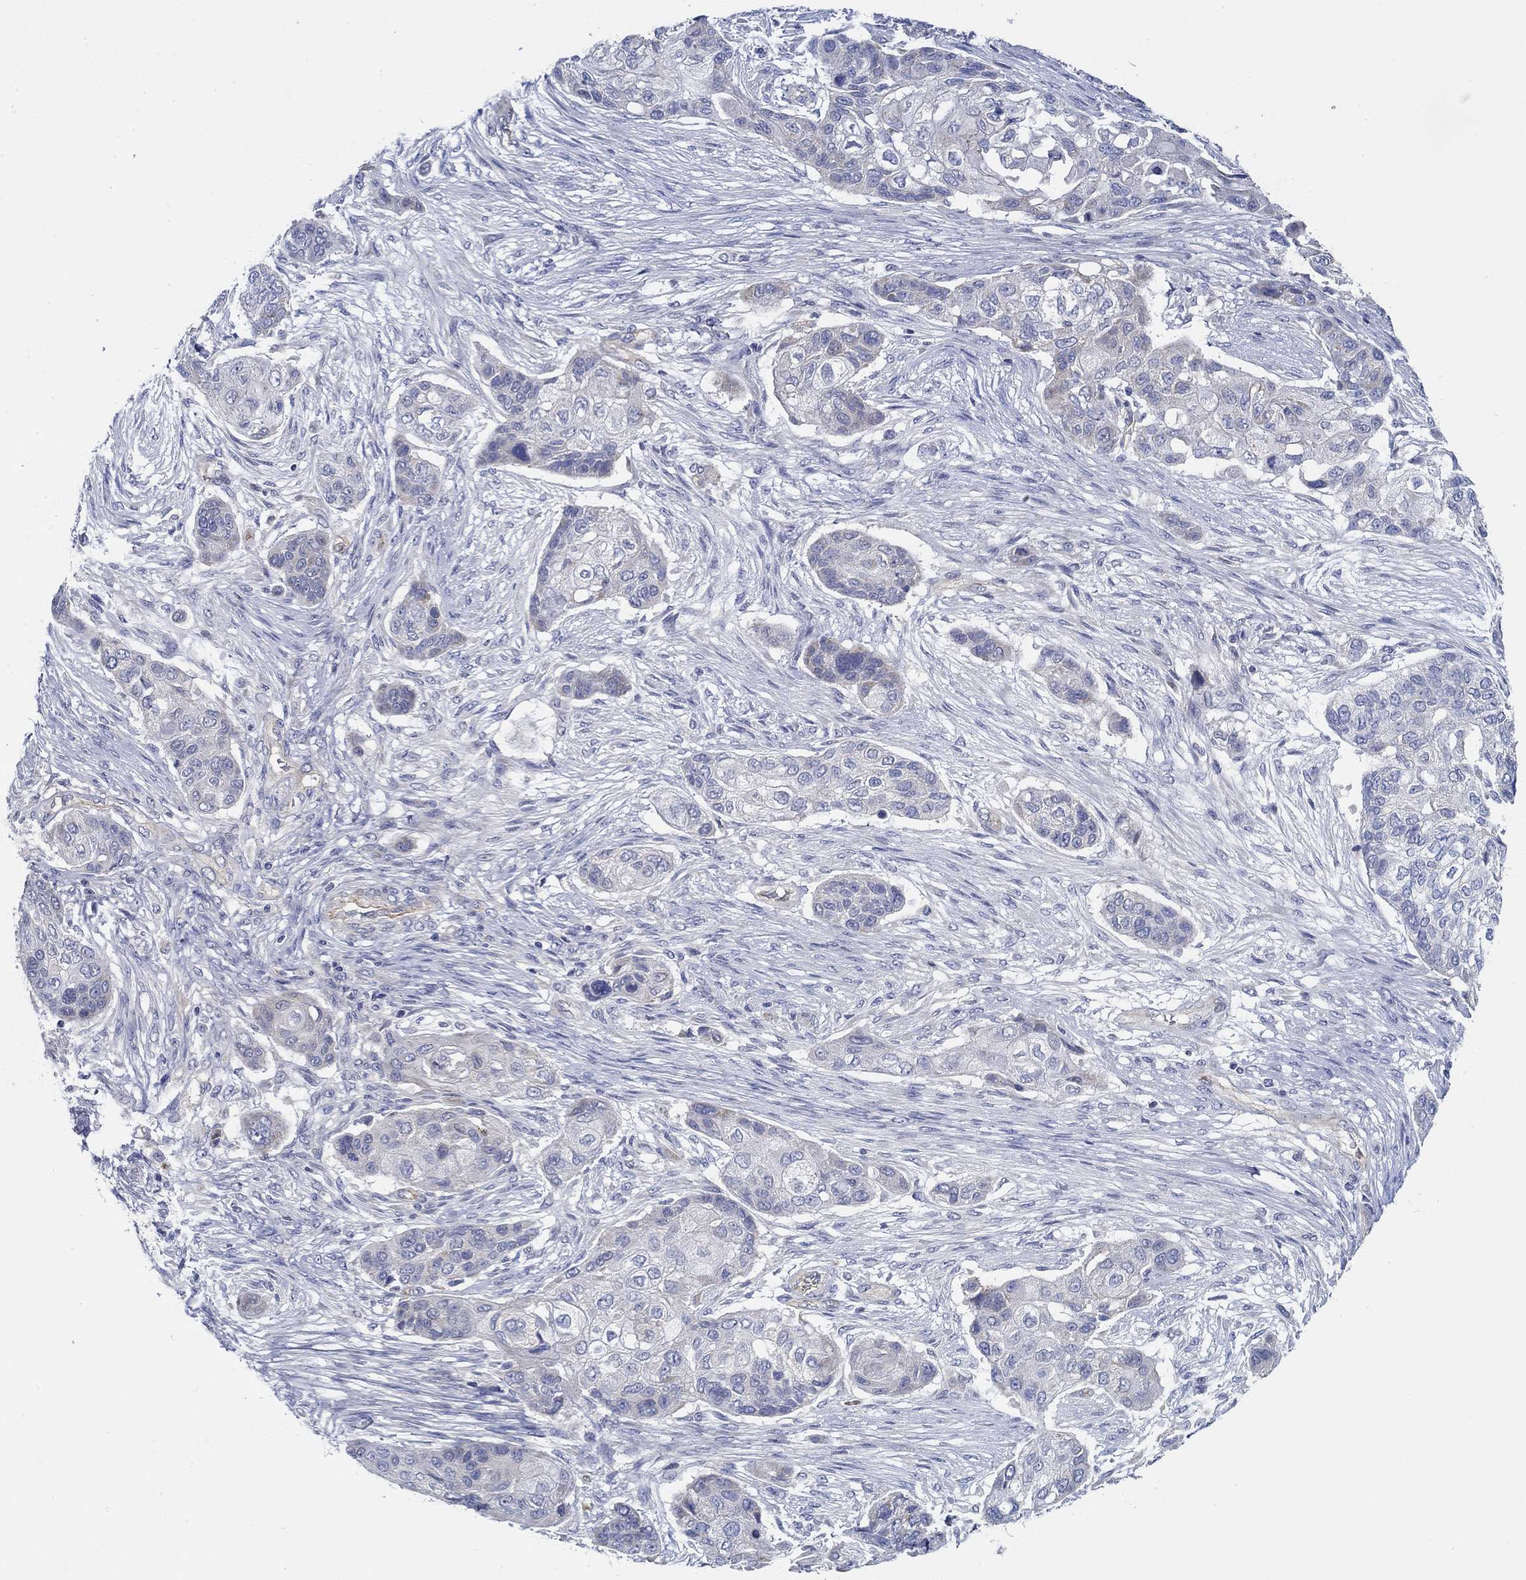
{"staining": {"intensity": "negative", "quantity": "none", "location": "none"}, "tissue": "lung cancer", "cell_type": "Tumor cells", "image_type": "cancer", "snomed": [{"axis": "morphology", "description": "Squamous cell carcinoma, NOS"}, {"axis": "topography", "description": "Lung"}], "caption": "Immunohistochemical staining of human lung cancer shows no significant positivity in tumor cells.", "gene": "CFAP61", "patient": {"sex": "male", "age": 69}}